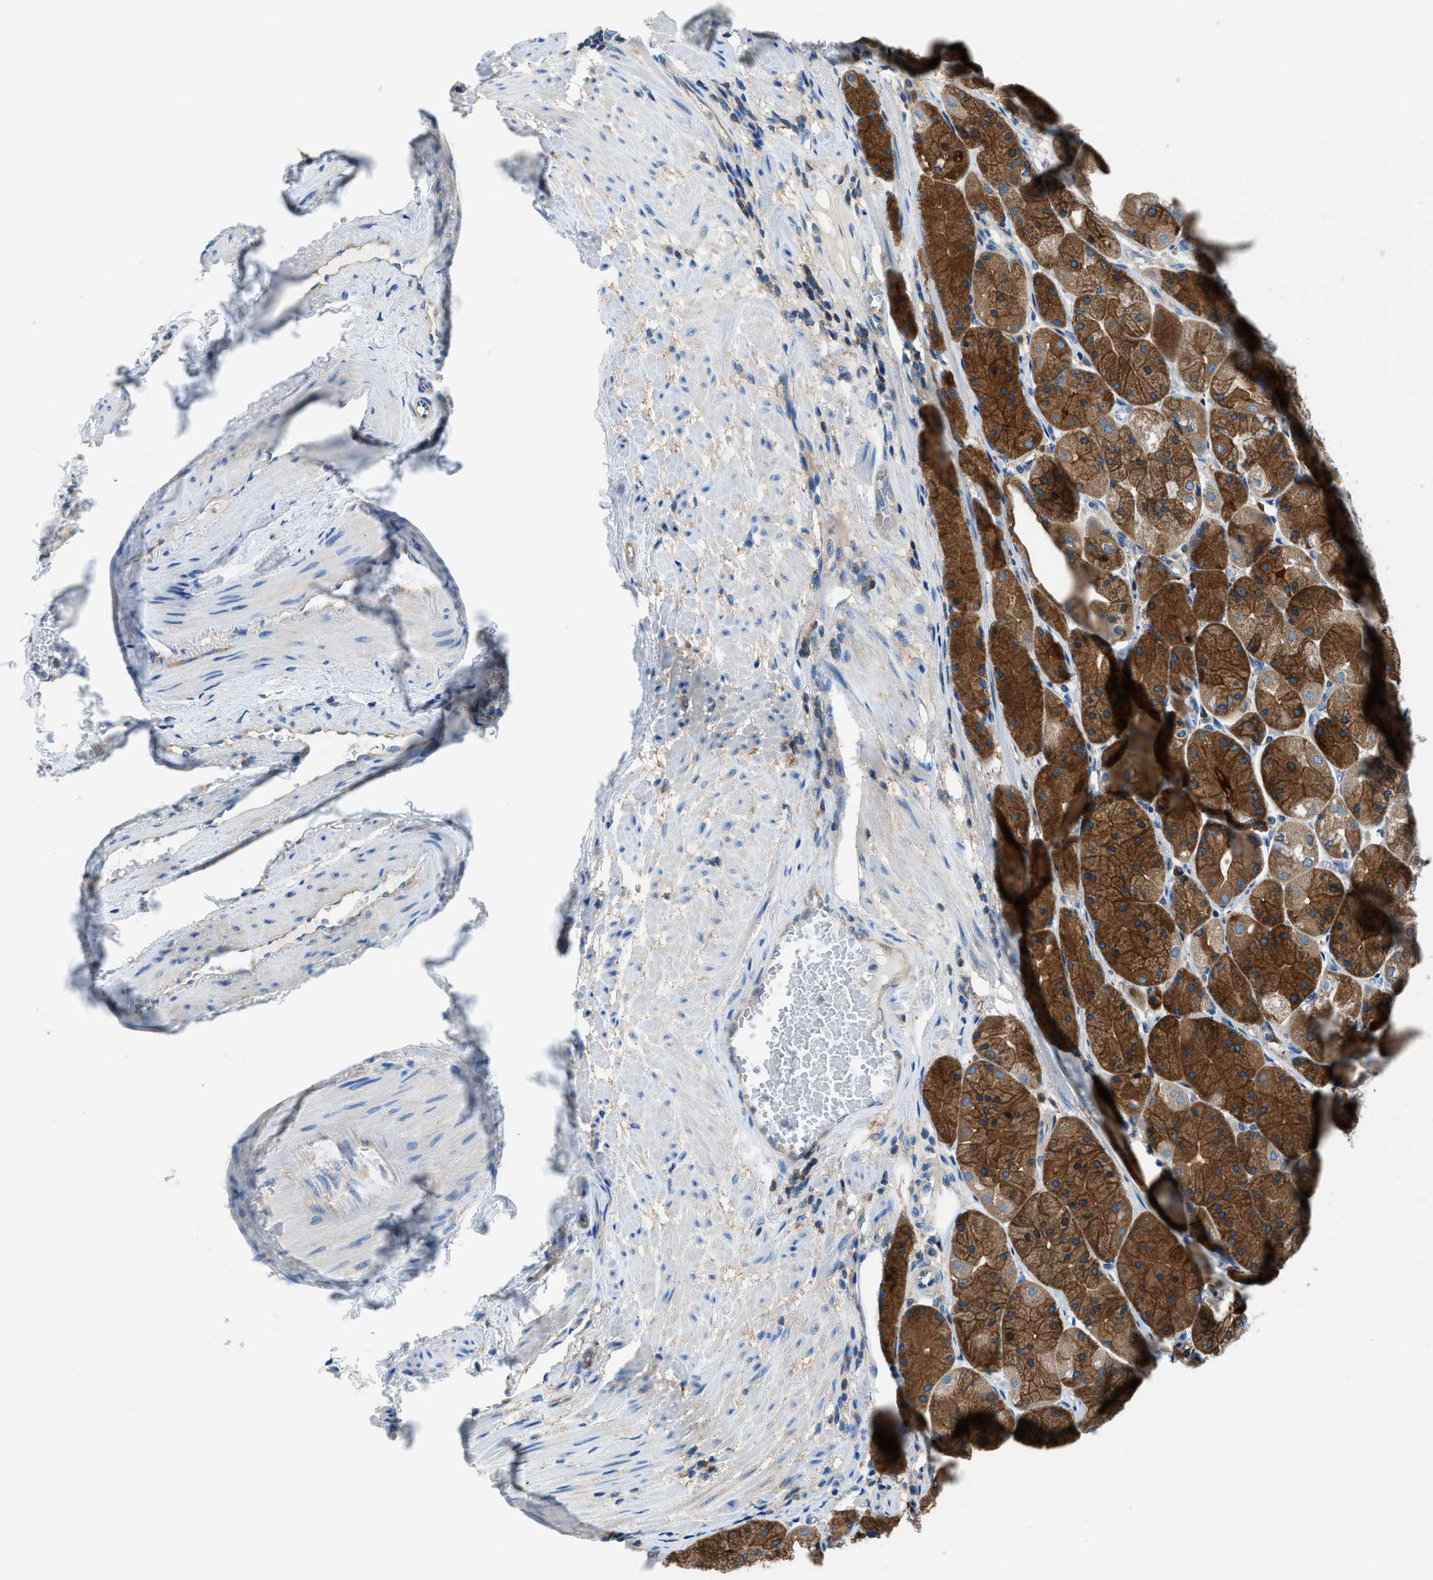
{"staining": {"intensity": "strong", "quantity": "25%-75%", "location": "cytoplasmic/membranous"}, "tissue": "stomach", "cell_type": "Glandular cells", "image_type": "normal", "snomed": [{"axis": "morphology", "description": "Normal tissue, NOS"}, {"axis": "topography", "description": "Stomach, upper"}], "caption": "An image of human stomach stained for a protein demonstrates strong cytoplasmic/membranous brown staining in glandular cells.", "gene": "SARS1", "patient": {"sex": "male", "age": 72}}